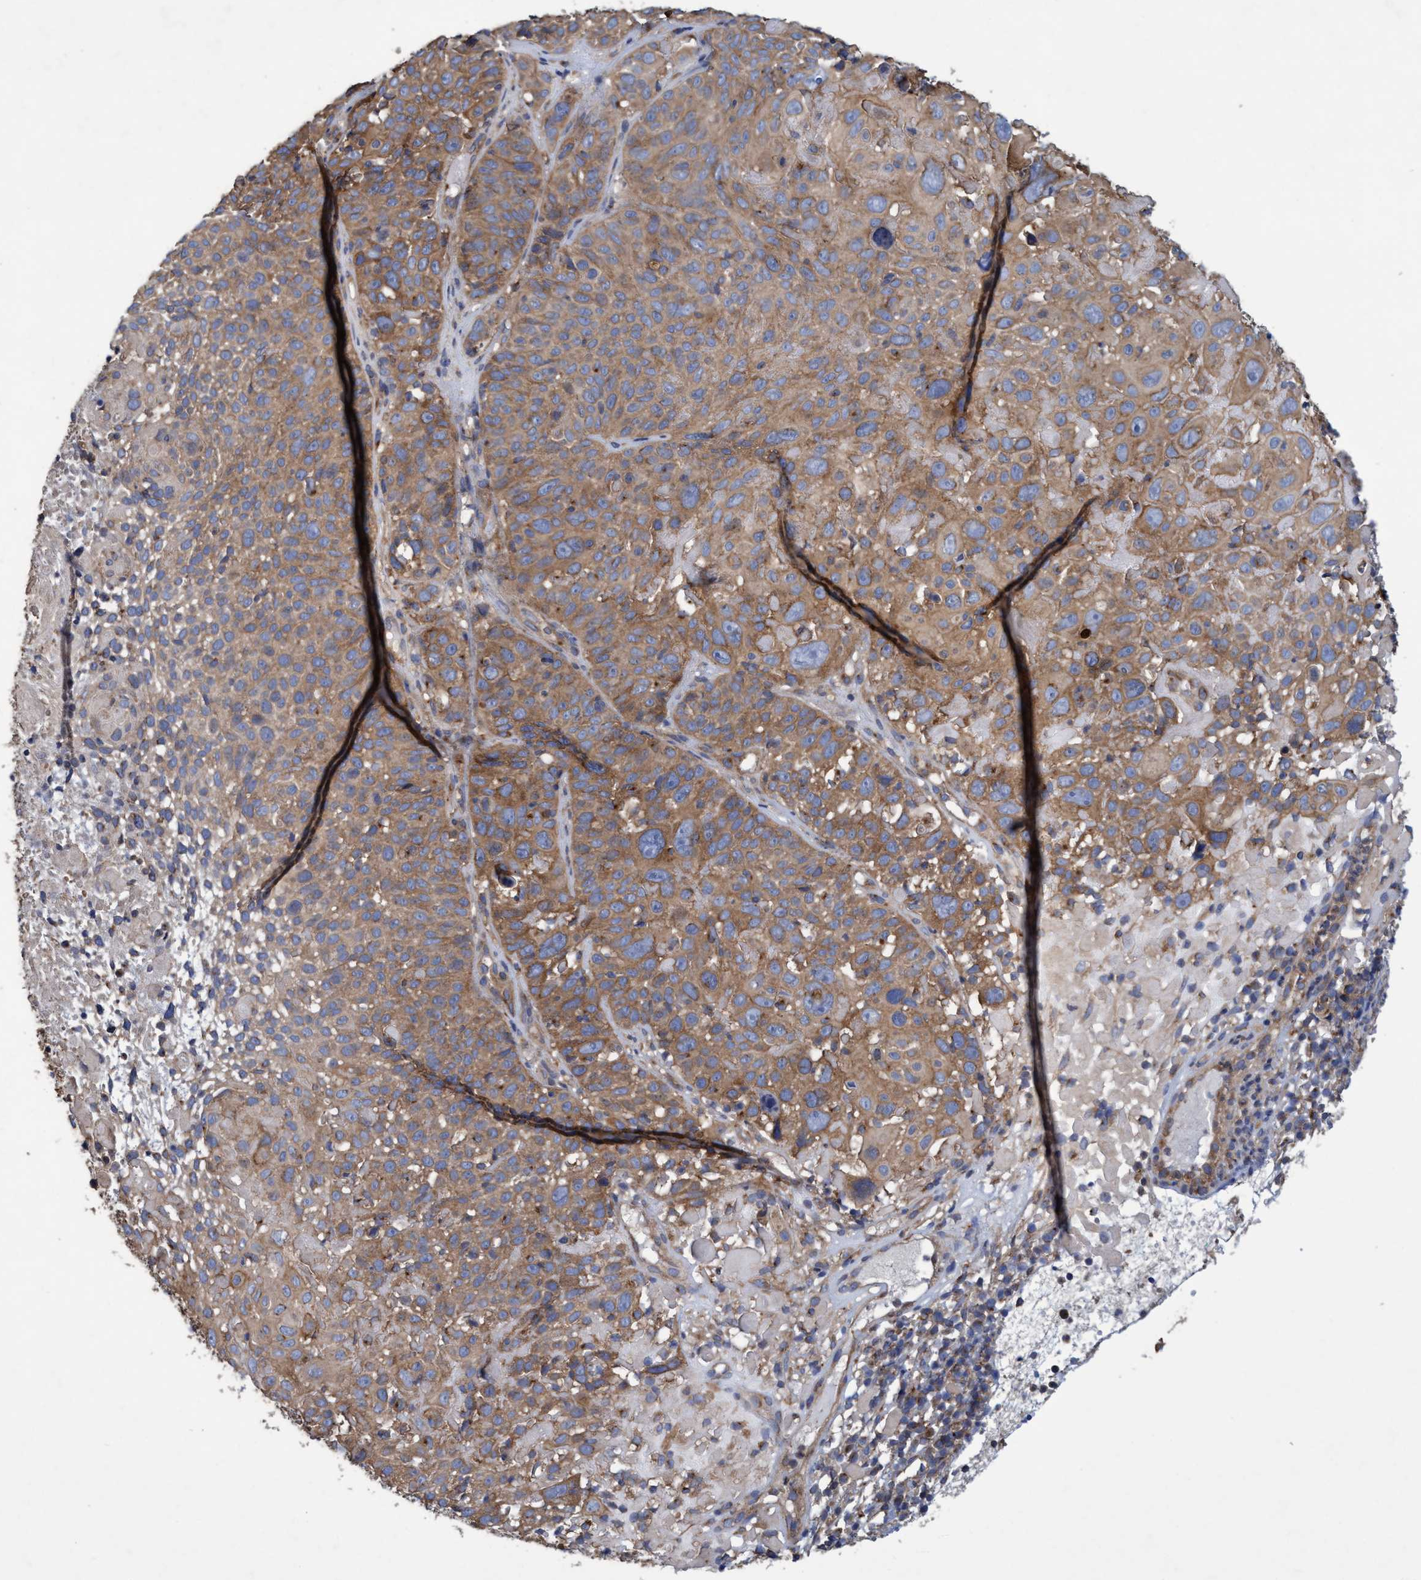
{"staining": {"intensity": "moderate", "quantity": ">75%", "location": "cytoplasmic/membranous"}, "tissue": "cervical cancer", "cell_type": "Tumor cells", "image_type": "cancer", "snomed": [{"axis": "morphology", "description": "Squamous cell carcinoma, NOS"}, {"axis": "topography", "description": "Cervix"}], "caption": "Protein analysis of cervical cancer tissue reveals moderate cytoplasmic/membranous staining in about >75% of tumor cells. The staining was performed using DAB (3,3'-diaminobenzidine) to visualize the protein expression in brown, while the nuclei were stained in blue with hematoxylin (Magnification: 20x).", "gene": "BICD2", "patient": {"sex": "female", "age": 74}}